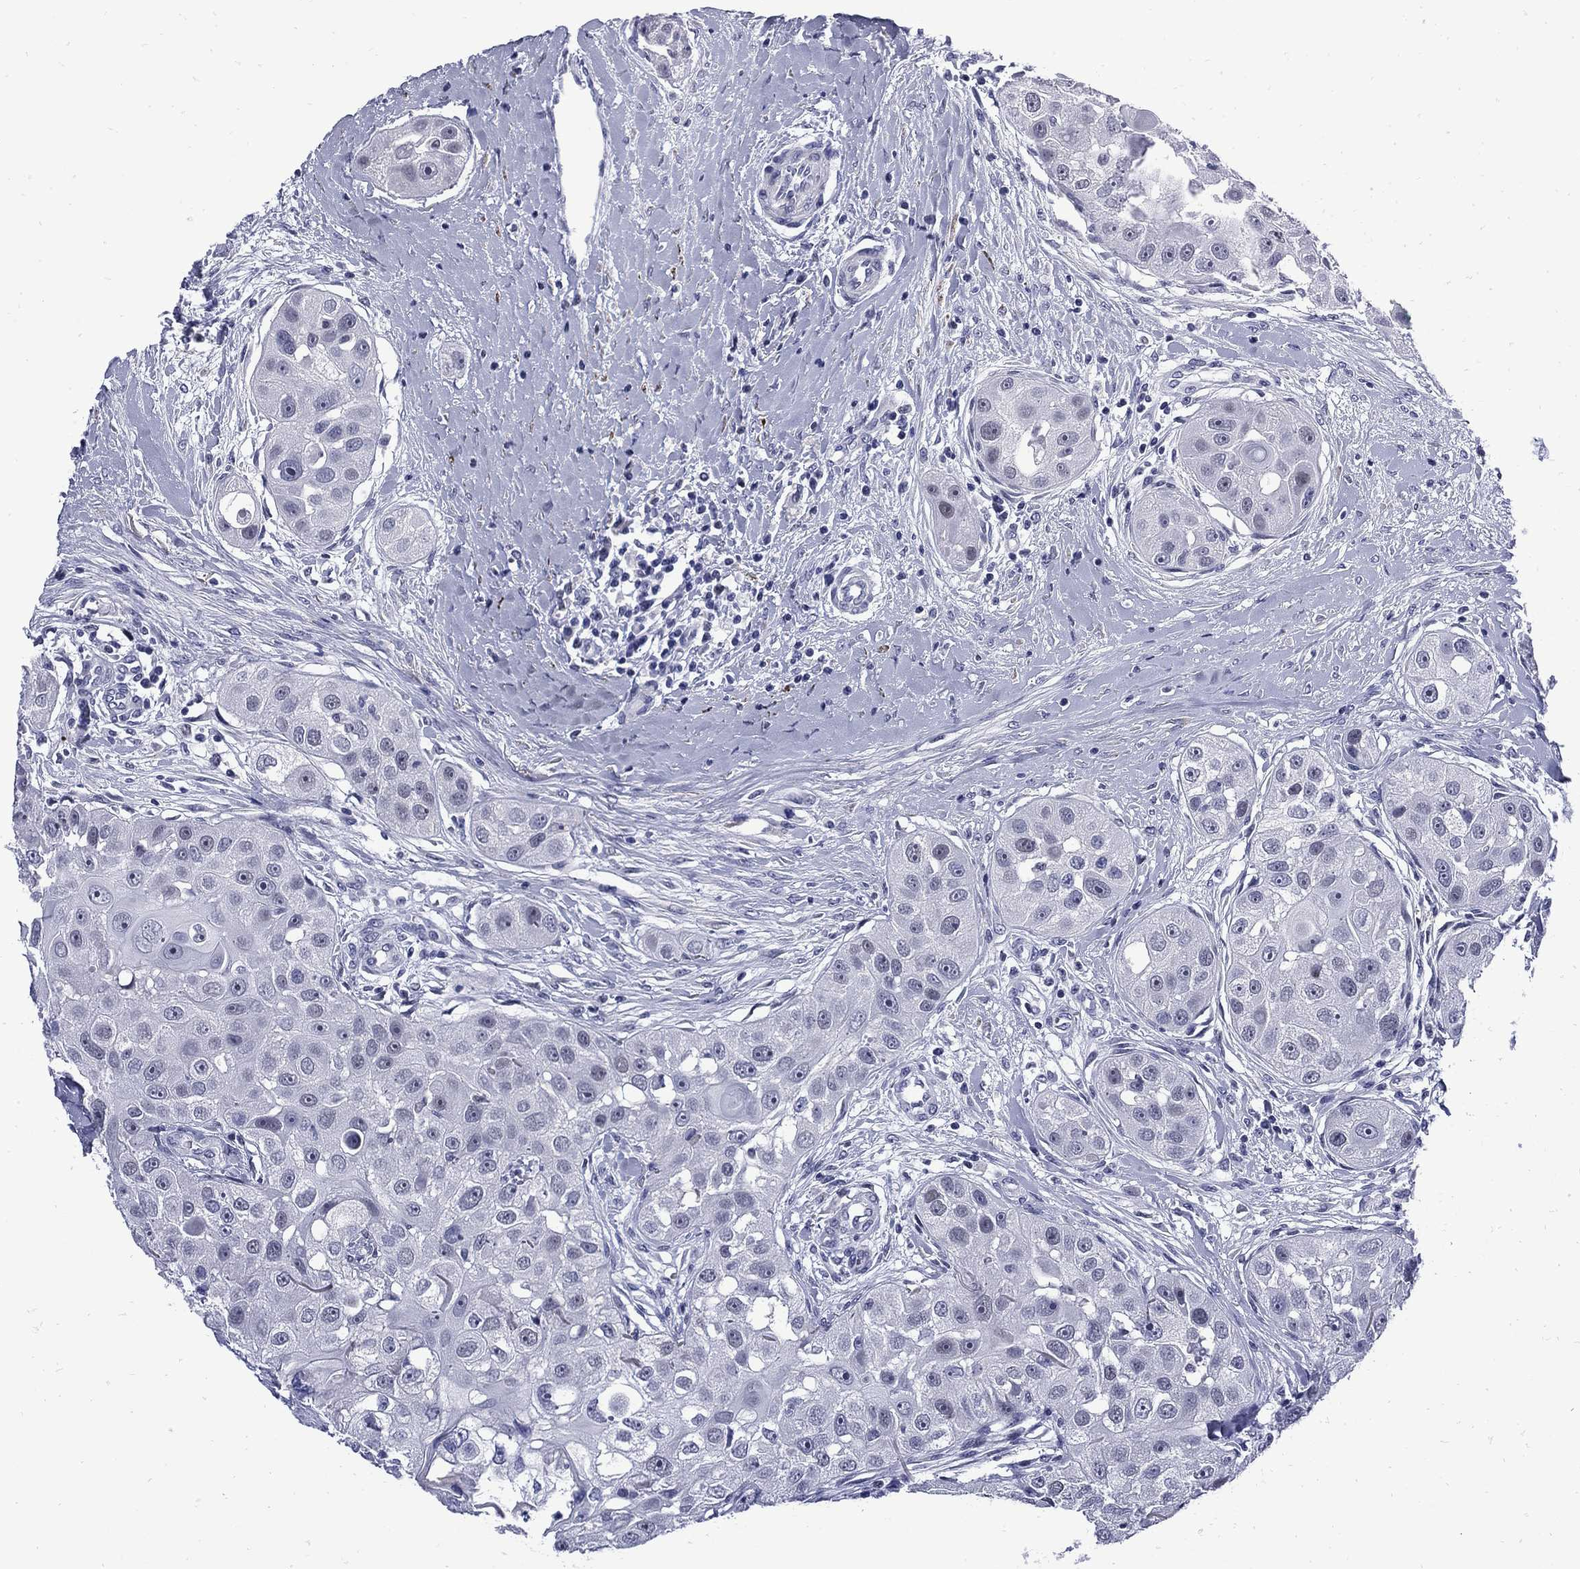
{"staining": {"intensity": "negative", "quantity": "none", "location": "none"}, "tissue": "head and neck cancer", "cell_type": "Tumor cells", "image_type": "cancer", "snomed": [{"axis": "morphology", "description": "Normal tissue, NOS"}, {"axis": "morphology", "description": "Squamous cell carcinoma, NOS"}, {"axis": "topography", "description": "Skeletal muscle"}, {"axis": "topography", "description": "Head-Neck"}], "caption": "An image of human head and neck cancer (squamous cell carcinoma) is negative for staining in tumor cells. Brightfield microscopy of IHC stained with DAB (brown) and hematoxylin (blue), captured at high magnification.", "gene": "MGARP", "patient": {"sex": "male", "age": 51}}